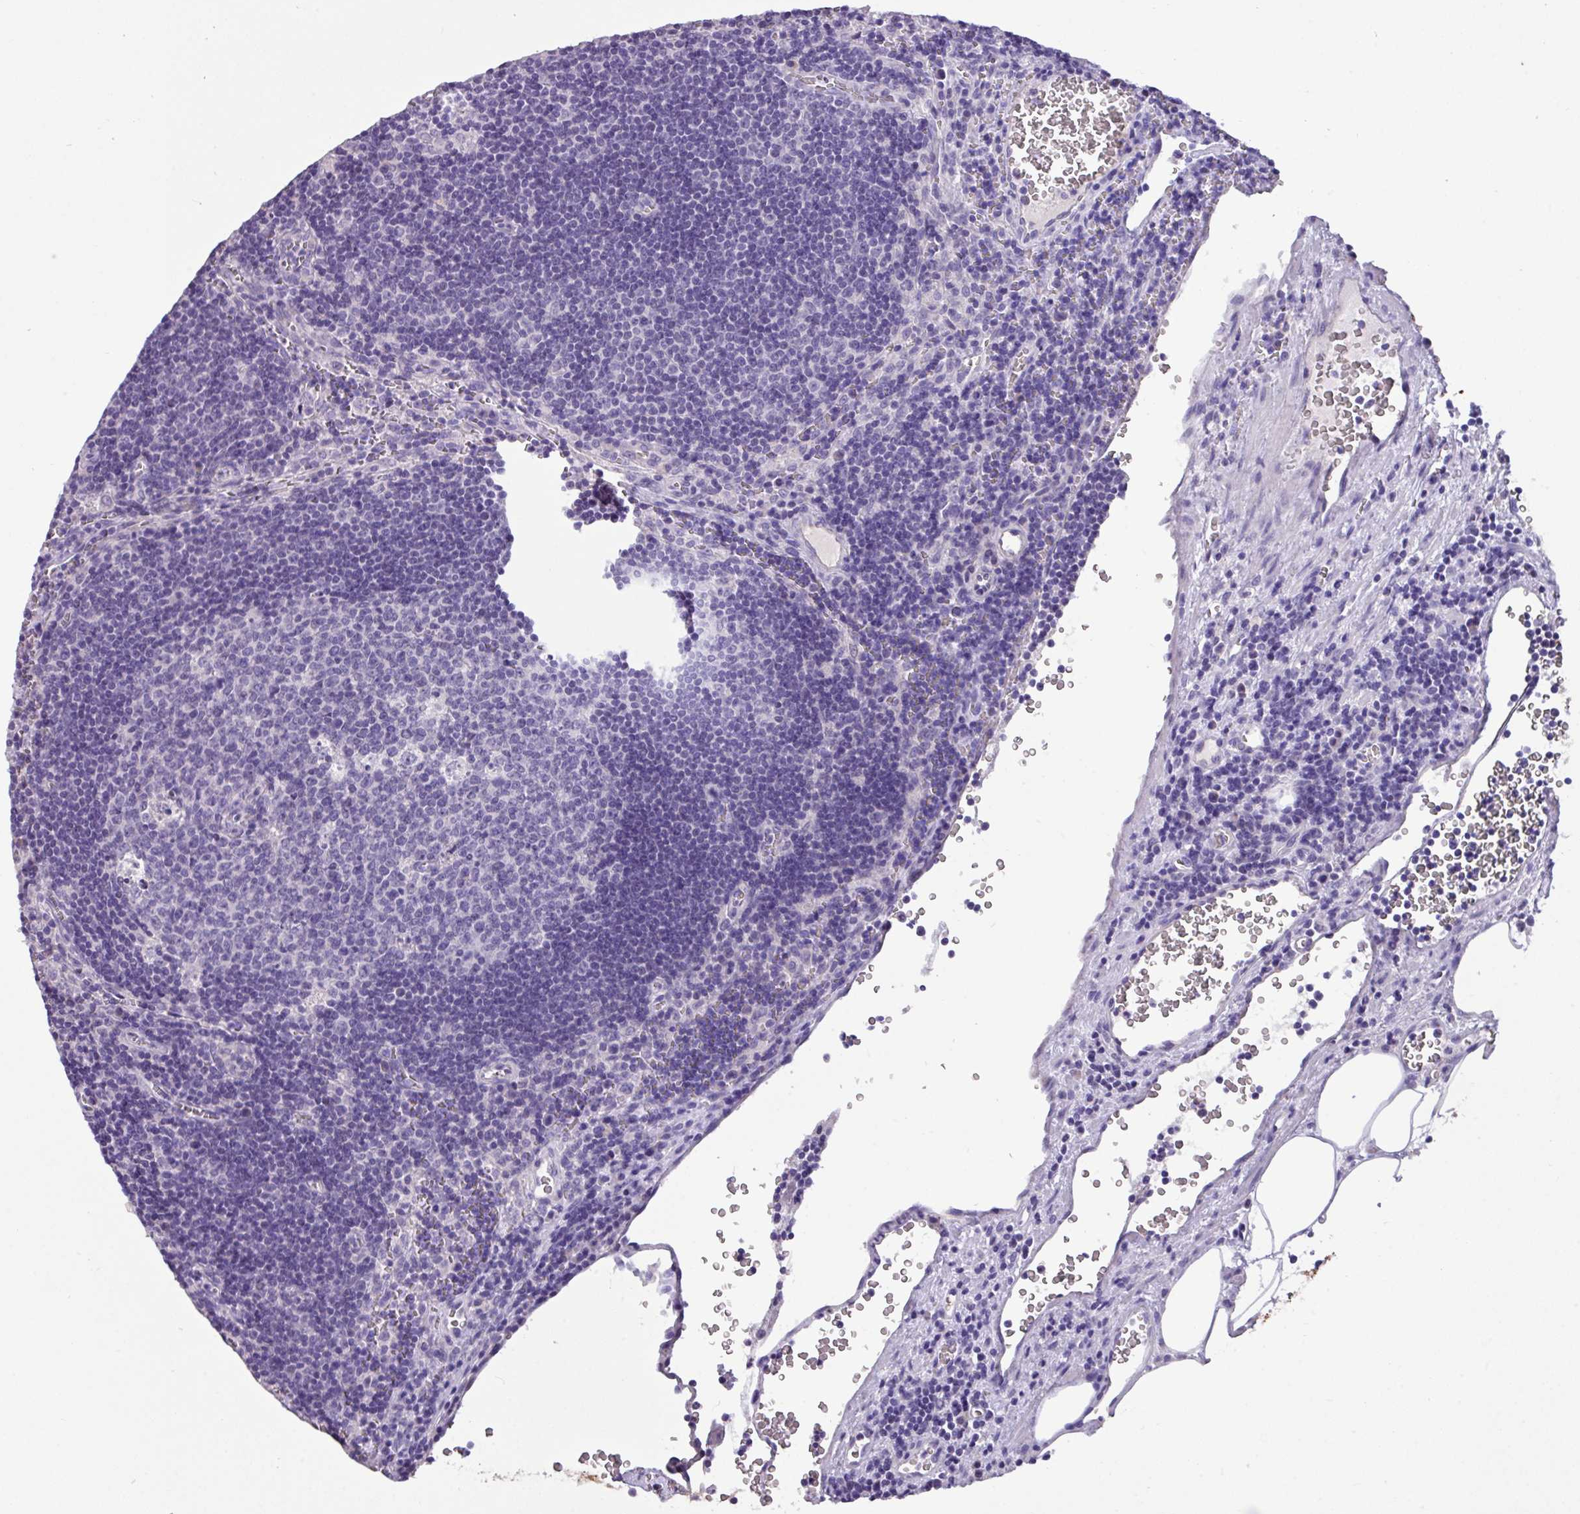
{"staining": {"intensity": "negative", "quantity": "none", "location": "none"}, "tissue": "lymph node", "cell_type": "Germinal center cells", "image_type": "normal", "snomed": [{"axis": "morphology", "description": "Normal tissue, NOS"}, {"axis": "topography", "description": "Lymph node"}], "caption": "The immunohistochemistry (IHC) image has no significant positivity in germinal center cells of lymph node. Brightfield microscopy of IHC stained with DAB (brown) and hematoxylin (blue), captured at high magnification.", "gene": "EPCAM", "patient": {"sex": "male", "age": 50}}